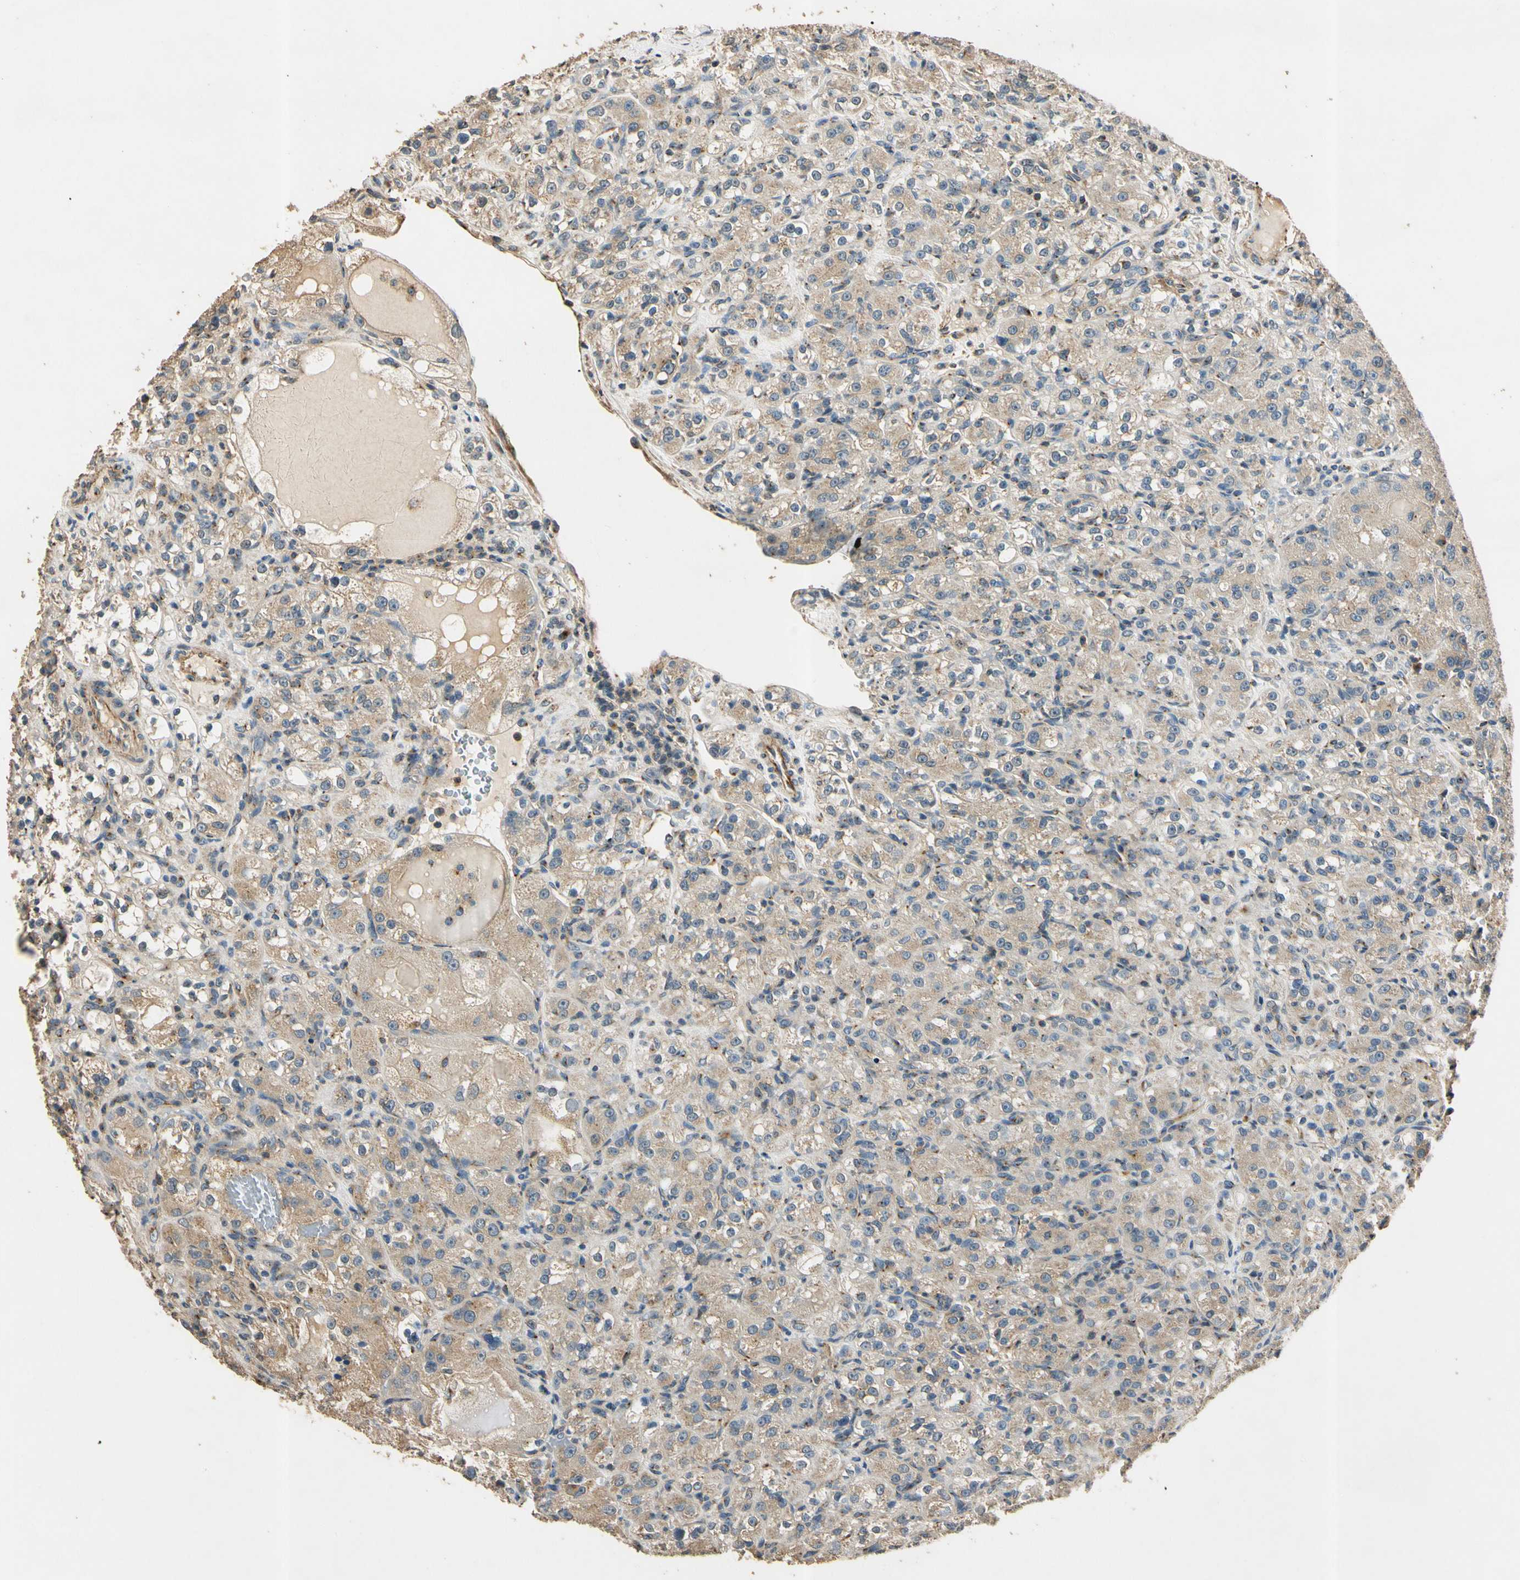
{"staining": {"intensity": "weak", "quantity": ">75%", "location": "cytoplasmic/membranous"}, "tissue": "renal cancer", "cell_type": "Tumor cells", "image_type": "cancer", "snomed": [{"axis": "morphology", "description": "Normal tissue, NOS"}, {"axis": "morphology", "description": "Adenocarcinoma, NOS"}, {"axis": "topography", "description": "Kidney"}], "caption": "Renal adenocarcinoma was stained to show a protein in brown. There is low levels of weak cytoplasmic/membranous positivity in approximately >75% of tumor cells.", "gene": "AKAP9", "patient": {"sex": "male", "age": 61}}